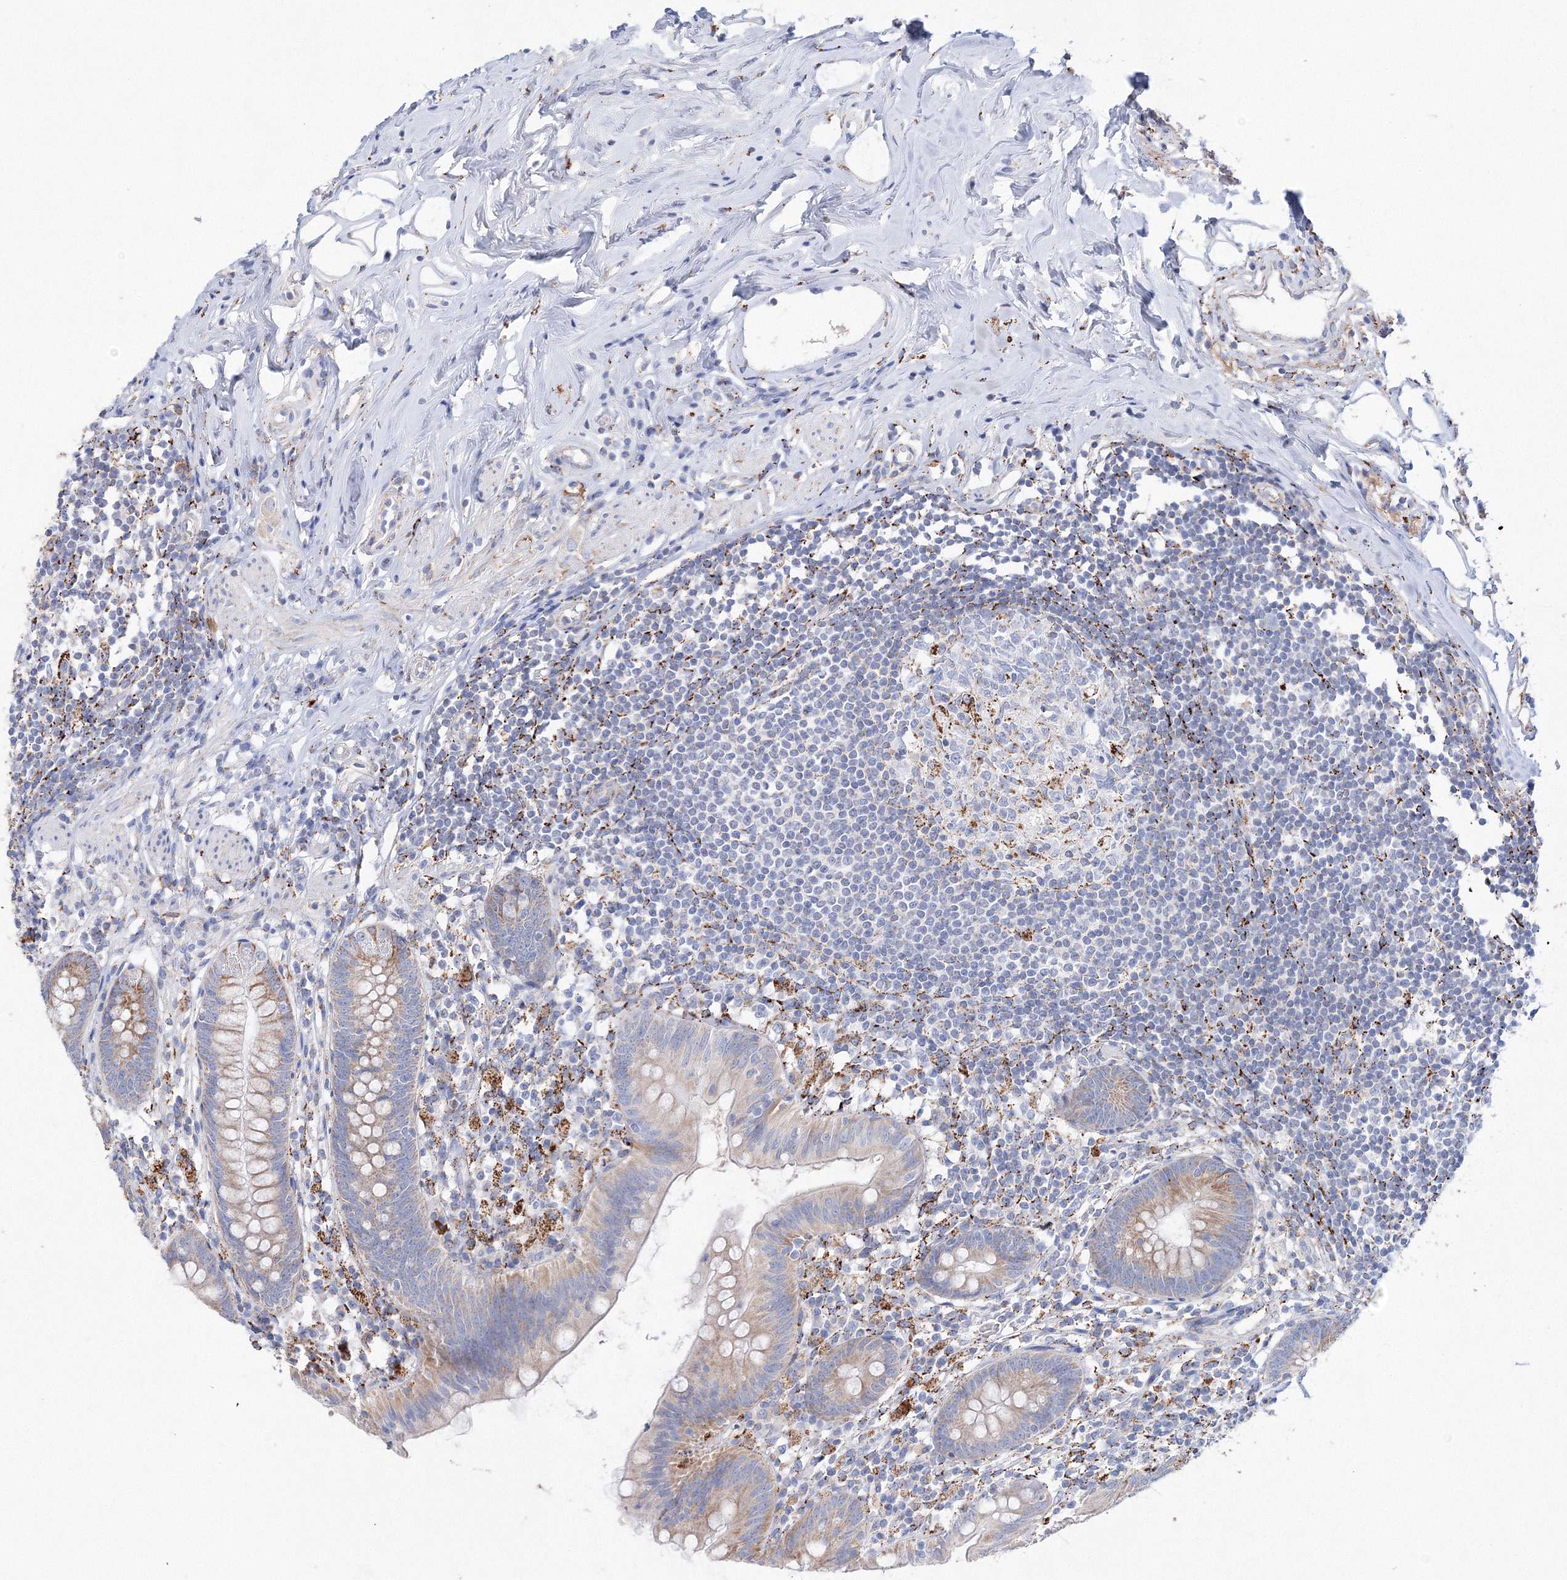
{"staining": {"intensity": "weak", "quantity": "25%-75%", "location": "cytoplasmic/membranous"}, "tissue": "appendix", "cell_type": "Glandular cells", "image_type": "normal", "snomed": [{"axis": "morphology", "description": "Normal tissue, NOS"}, {"axis": "topography", "description": "Appendix"}], "caption": "About 25%-75% of glandular cells in benign human appendix demonstrate weak cytoplasmic/membranous protein expression as visualized by brown immunohistochemical staining.", "gene": "MERTK", "patient": {"sex": "female", "age": 62}}